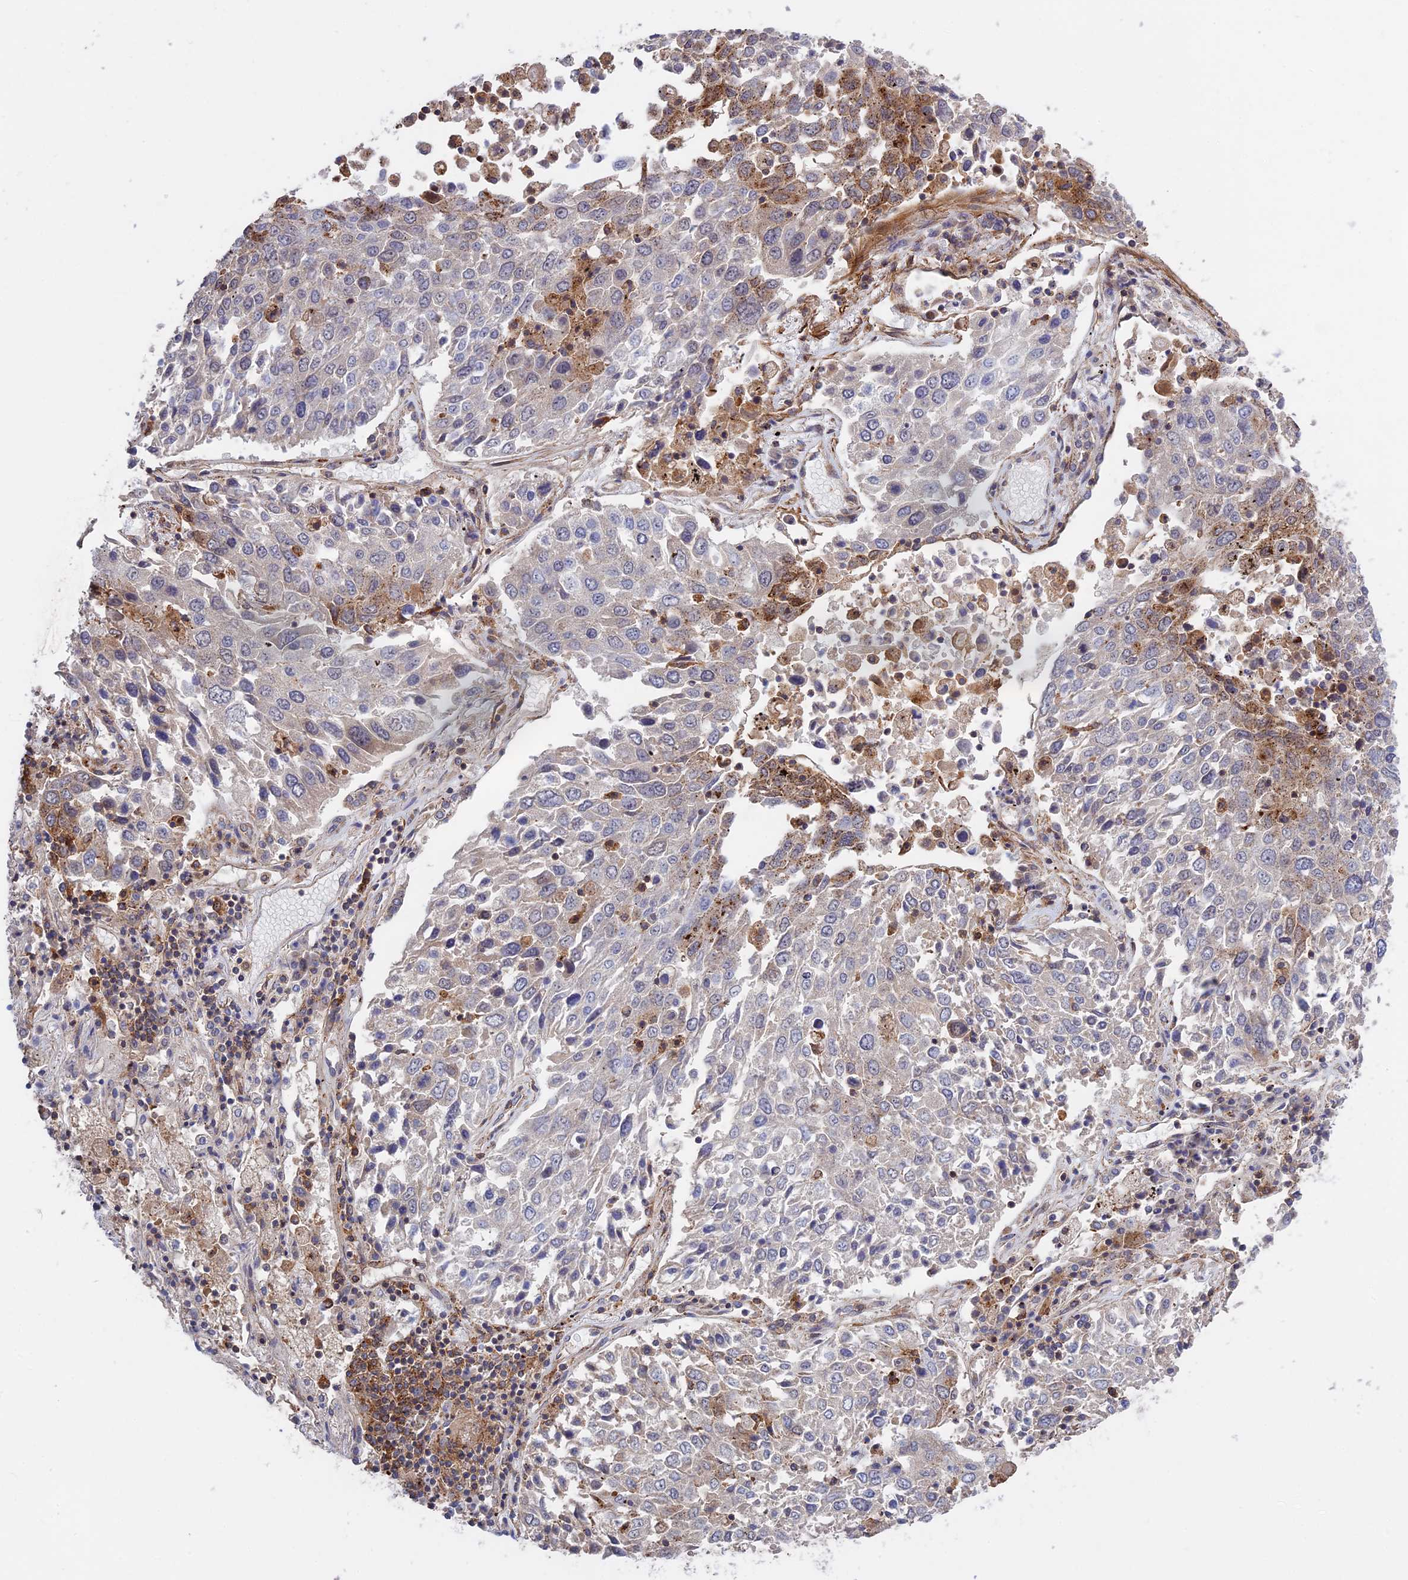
{"staining": {"intensity": "weak", "quantity": "<25%", "location": "cytoplasmic/membranous"}, "tissue": "lung cancer", "cell_type": "Tumor cells", "image_type": "cancer", "snomed": [{"axis": "morphology", "description": "Squamous cell carcinoma, NOS"}, {"axis": "topography", "description": "Lung"}], "caption": "Tumor cells show no significant expression in lung squamous cell carcinoma.", "gene": "LYPD5", "patient": {"sex": "male", "age": 65}}